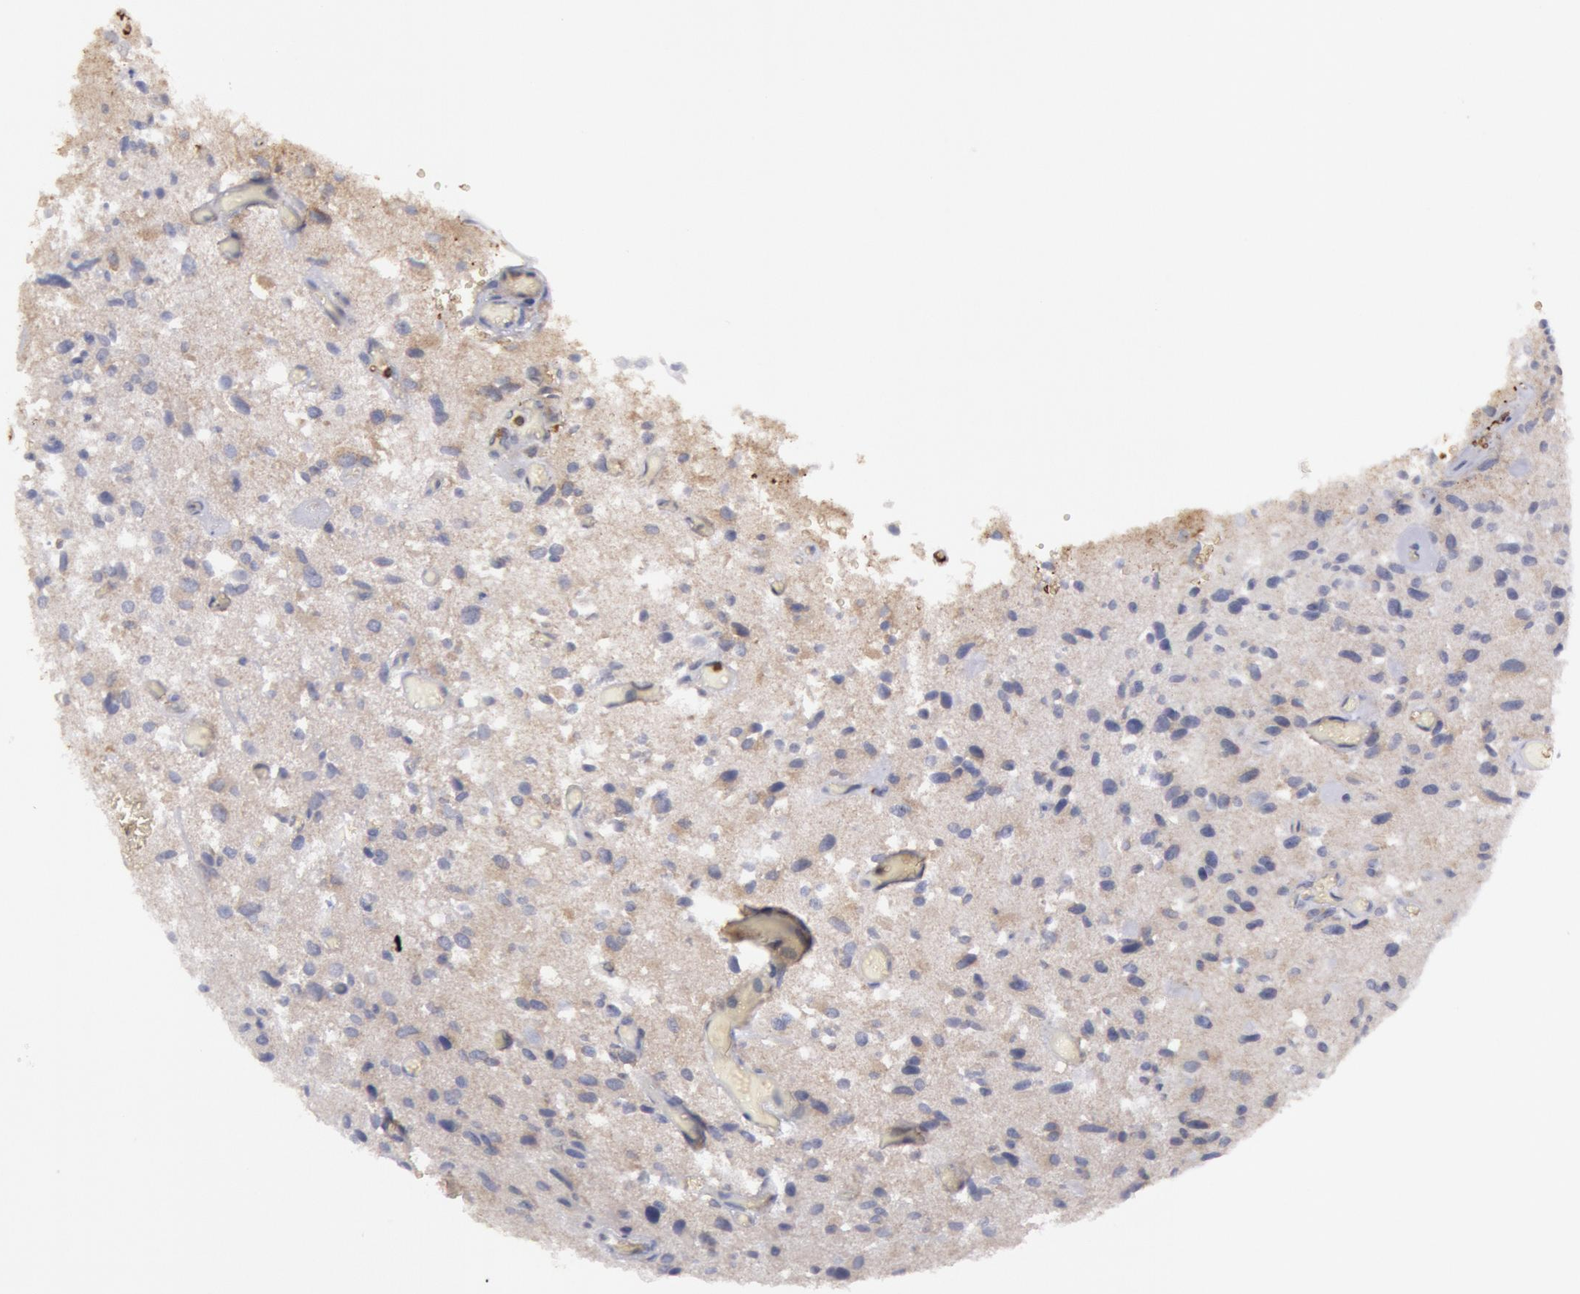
{"staining": {"intensity": "moderate", "quantity": "<25%", "location": "cytoplasmic/membranous"}, "tissue": "glioma", "cell_type": "Tumor cells", "image_type": "cancer", "snomed": [{"axis": "morphology", "description": "Glioma, malignant, High grade"}, {"axis": "topography", "description": "Brain"}], "caption": "The image displays a brown stain indicating the presence of a protein in the cytoplasmic/membranous of tumor cells in malignant glioma (high-grade).", "gene": "IKBKB", "patient": {"sex": "male", "age": 69}}